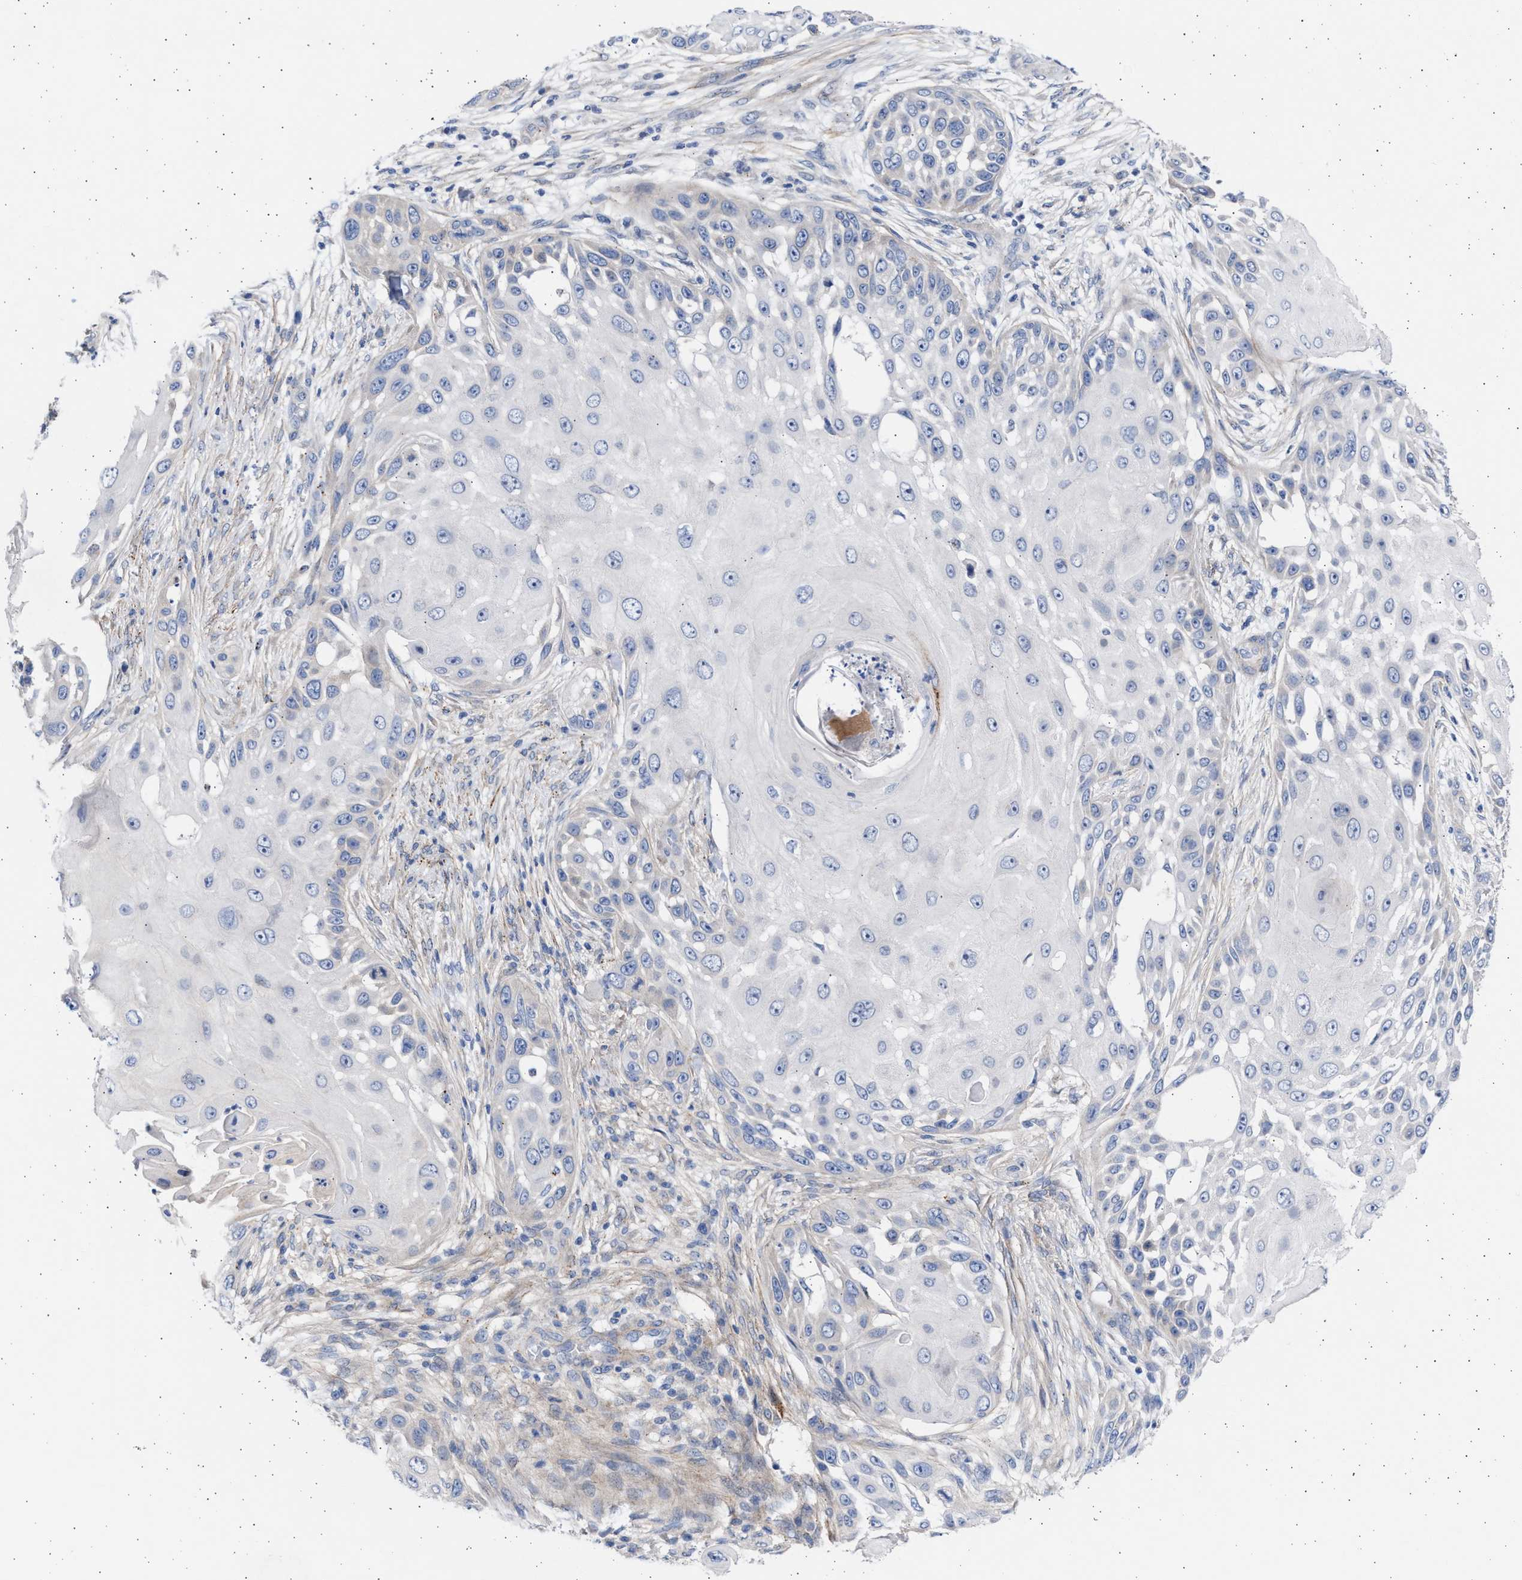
{"staining": {"intensity": "negative", "quantity": "none", "location": "none"}, "tissue": "skin cancer", "cell_type": "Tumor cells", "image_type": "cancer", "snomed": [{"axis": "morphology", "description": "Squamous cell carcinoma, NOS"}, {"axis": "topography", "description": "Skin"}], "caption": "Immunohistochemistry image of human skin cancer stained for a protein (brown), which reveals no staining in tumor cells. Nuclei are stained in blue.", "gene": "NBR1", "patient": {"sex": "female", "age": 44}}